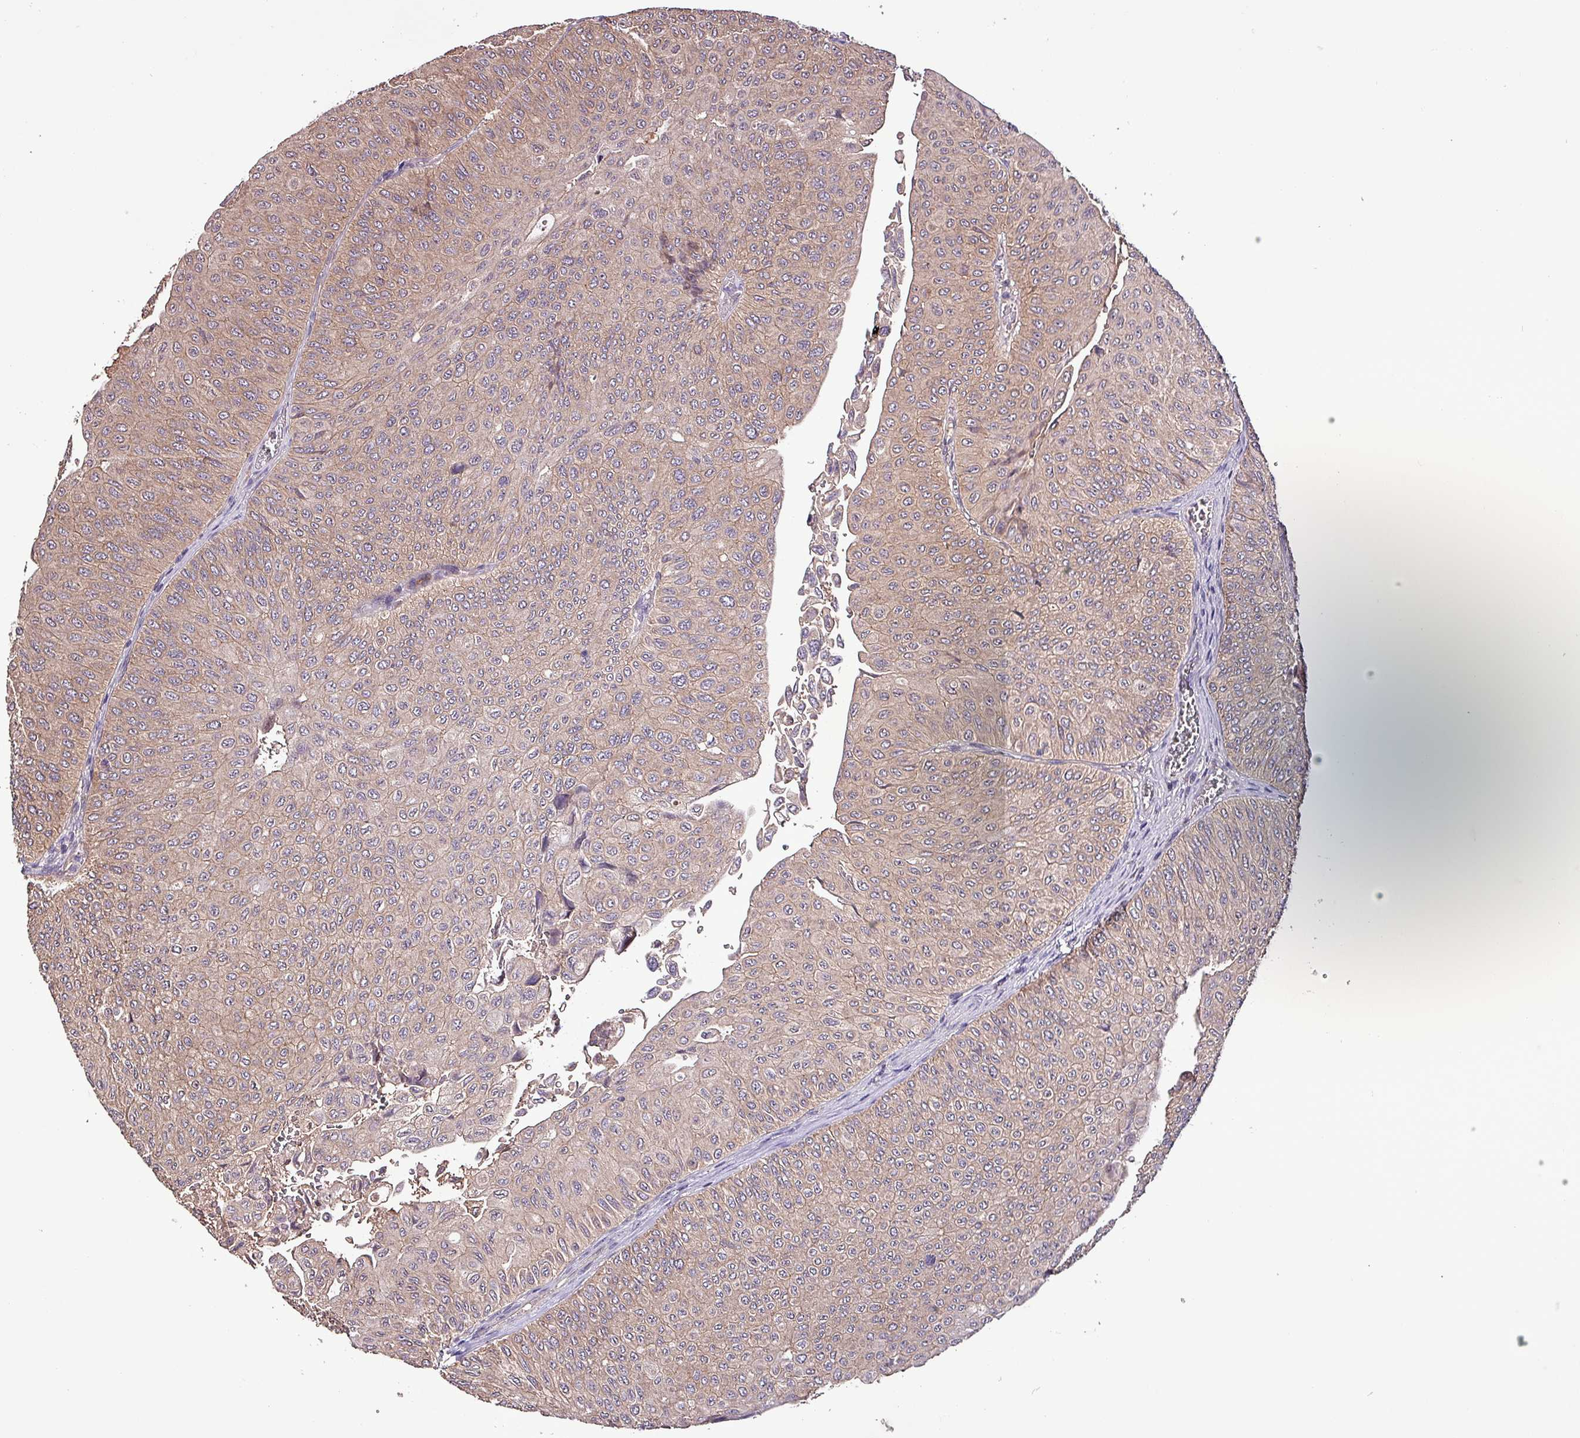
{"staining": {"intensity": "weak", "quantity": "25%-75%", "location": "cytoplasmic/membranous"}, "tissue": "urothelial cancer", "cell_type": "Tumor cells", "image_type": "cancer", "snomed": [{"axis": "morphology", "description": "Urothelial carcinoma, NOS"}, {"axis": "topography", "description": "Urinary bladder"}], "caption": "Tumor cells demonstrate weak cytoplasmic/membranous staining in approximately 25%-75% of cells in urothelial cancer.", "gene": "PAFAH1B2", "patient": {"sex": "male", "age": 59}}